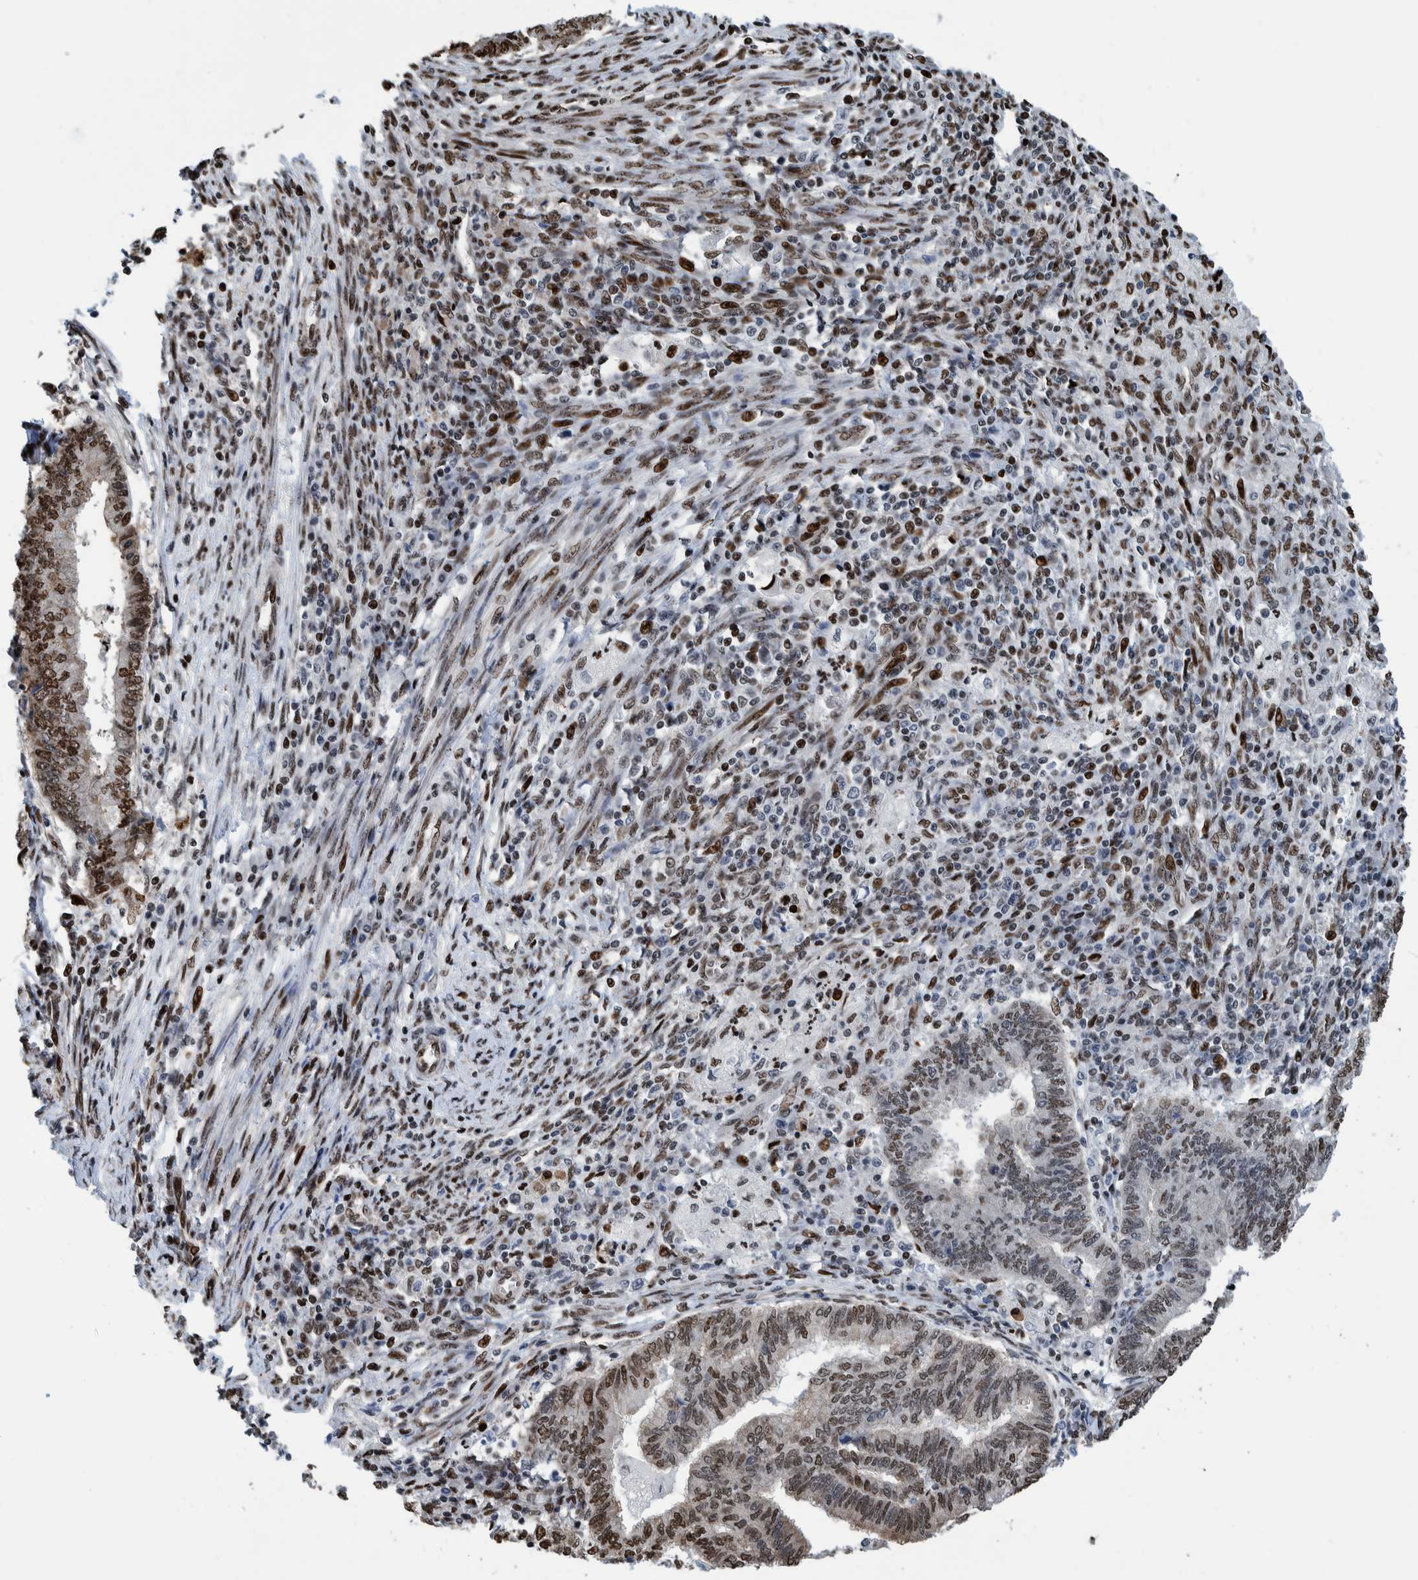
{"staining": {"intensity": "strong", "quantity": "25%-75%", "location": "nuclear"}, "tissue": "endometrial cancer", "cell_type": "Tumor cells", "image_type": "cancer", "snomed": [{"axis": "morphology", "description": "Polyp, NOS"}, {"axis": "morphology", "description": "Adenocarcinoma, NOS"}, {"axis": "morphology", "description": "Adenoma, NOS"}, {"axis": "topography", "description": "Endometrium"}], "caption": "Strong nuclear protein staining is seen in about 25%-75% of tumor cells in endometrial cancer (adenocarcinoma).", "gene": "HEATR9", "patient": {"sex": "female", "age": 79}}